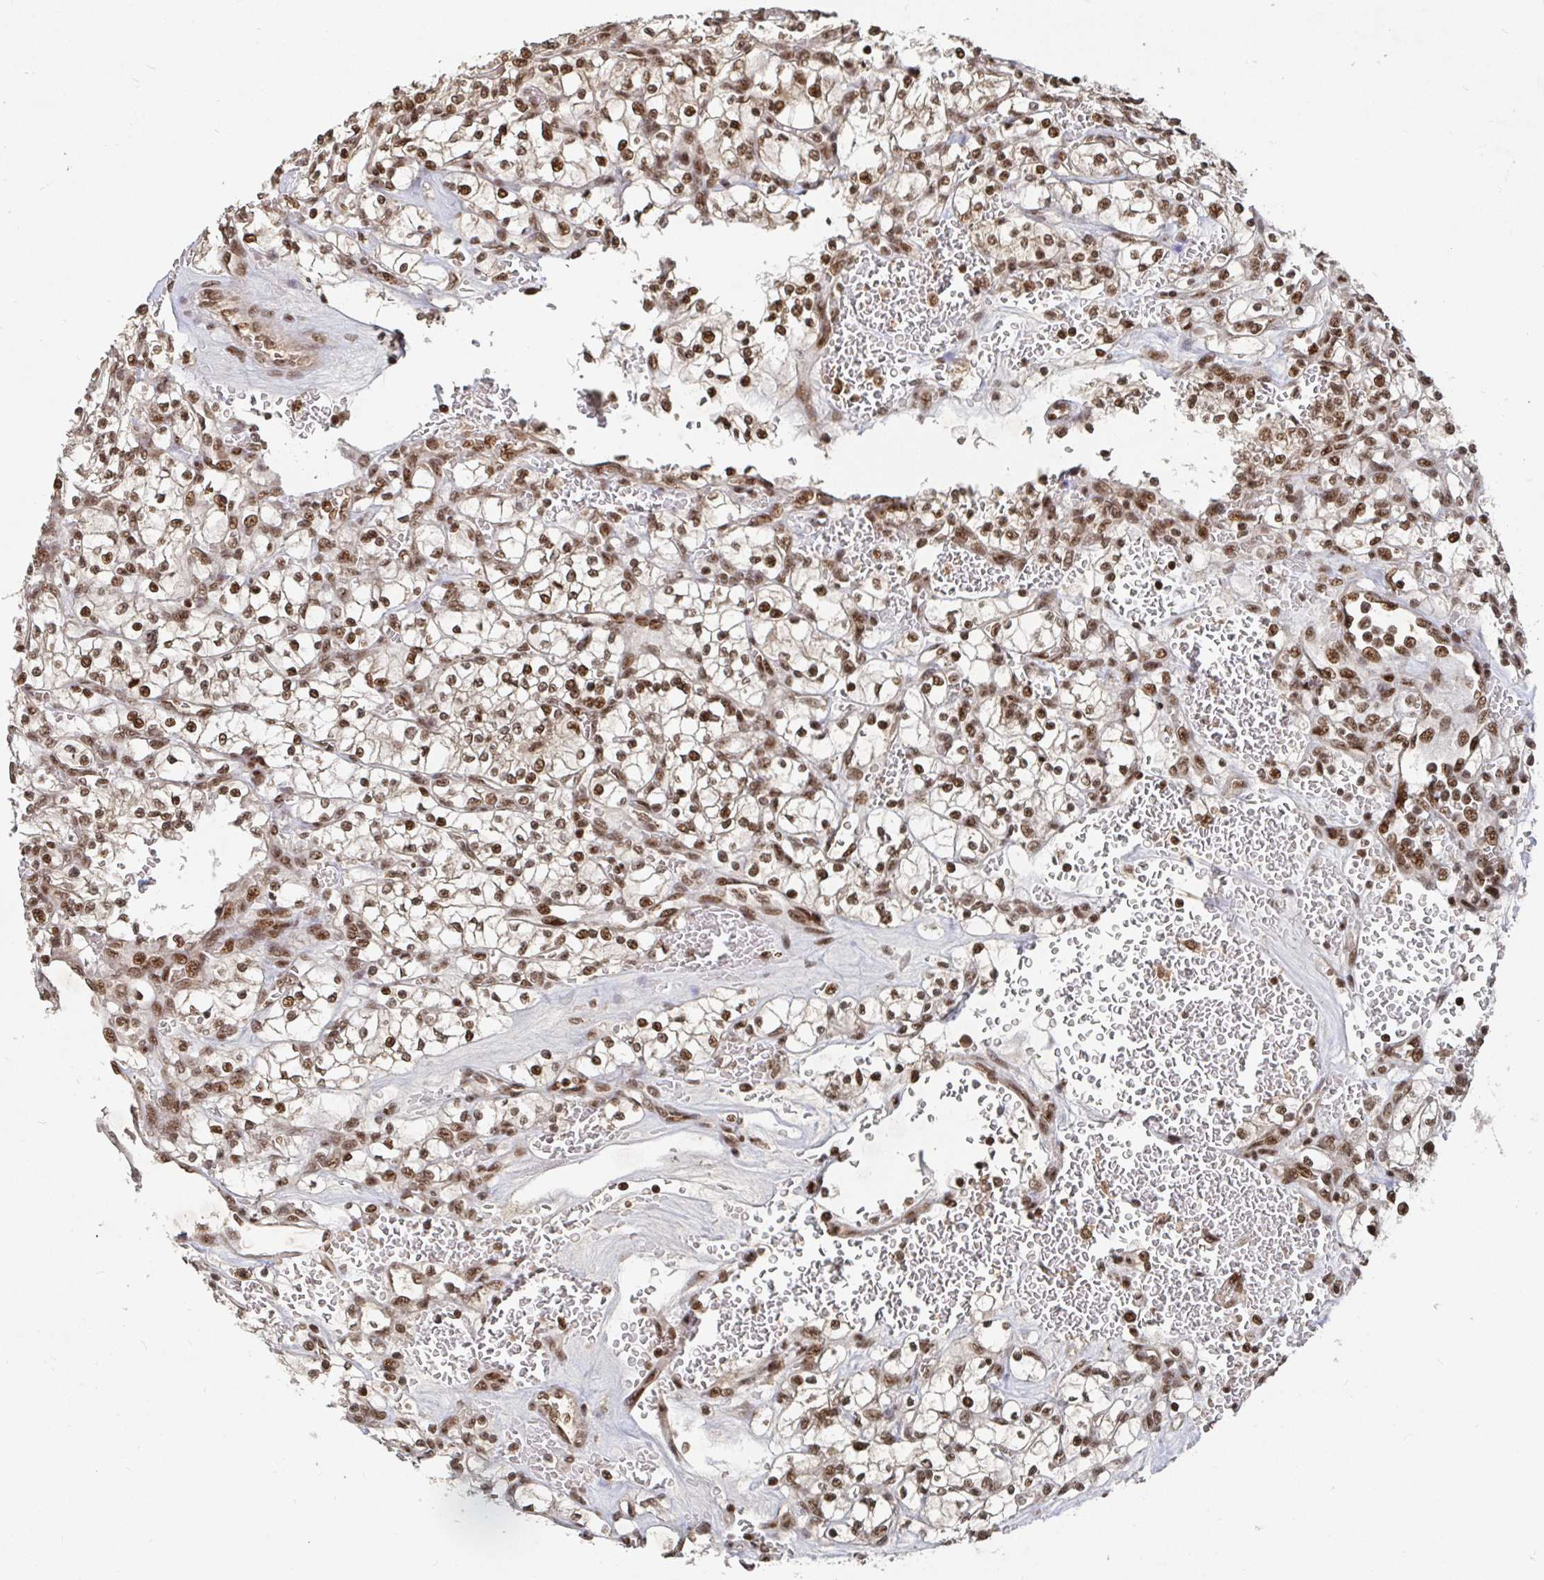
{"staining": {"intensity": "moderate", "quantity": ">75%", "location": "nuclear"}, "tissue": "renal cancer", "cell_type": "Tumor cells", "image_type": "cancer", "snomed": [{"axis": "morphology", "description": "Adenocarcinoma, NOS"}, {"axis": "topography", "description": "Kidney"}], "caption": "Brown immunohistochemical staining in renal cancer (adenocarcinoma) demonstrates moderate nuclear positivity in approximately >75% of tumor cells. The protein of interest is stained brown, and the nuclei are stained in blue (DAB (3,3'-diaminobenzidine) IHC with brightfield microscopy, high magnification).", "gene": "ZDHHC12", "patient": {"sex": "female", "age": 64}}